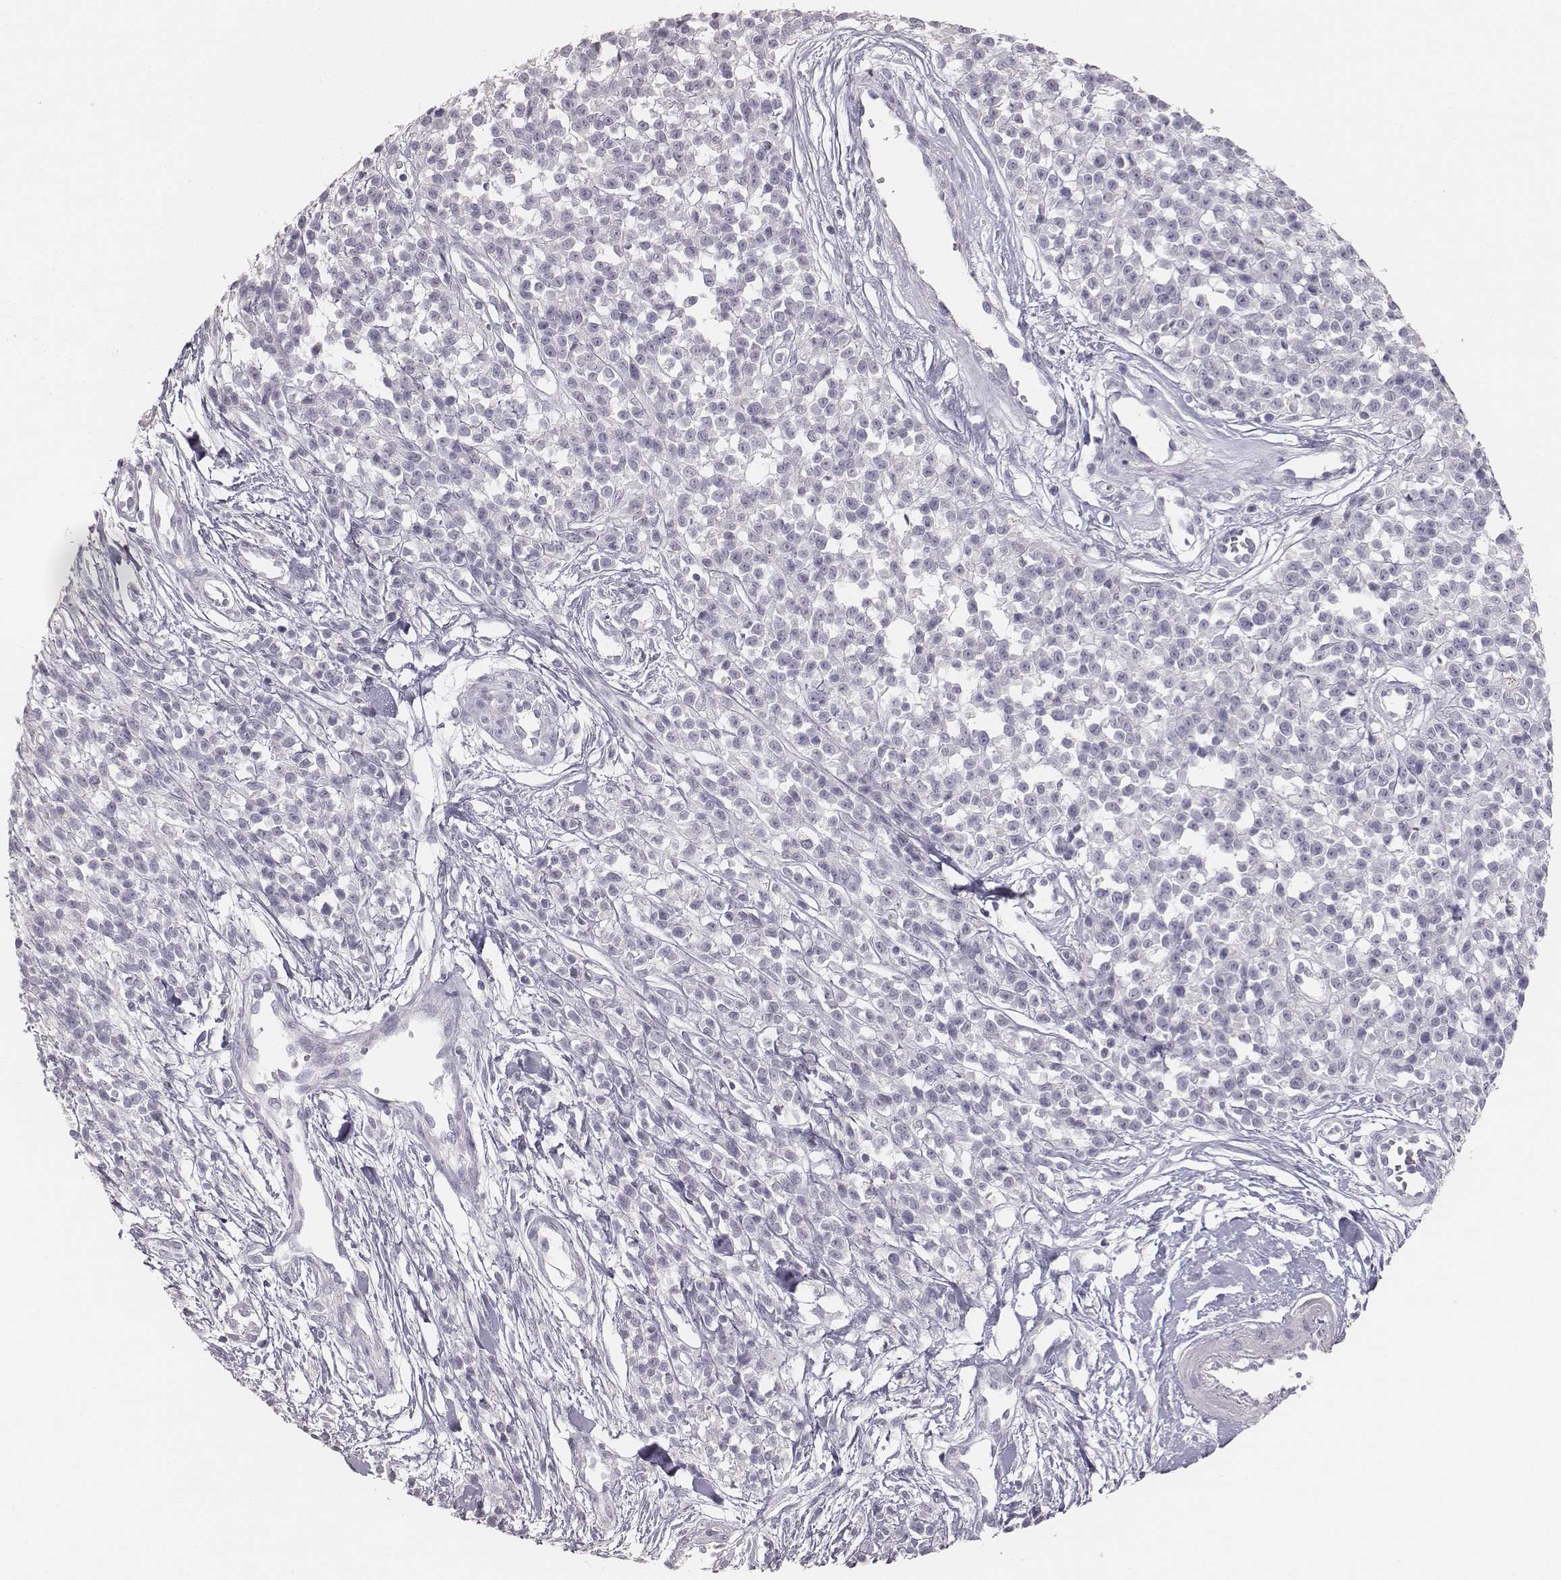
{"staining": {"intensity": "negative", "quantity": "none", "location": "none"}, "tissue": "melanoma", "cell_type": "Tumor cells", "image_type": "cancer", "snomed": [{"axis": "morphology", "description": "Malignant melanoma, NOS"}, {"axis": "topography", "description": "Skin"}, {"axis": "topography", "description": "Skin of trunk"}], "caption": "Micrograph shows no significant protein positivity in tumor cells of malignant melanoma.", "gene": "MYH6", "patient": {"sex": "male", "age": 74}}